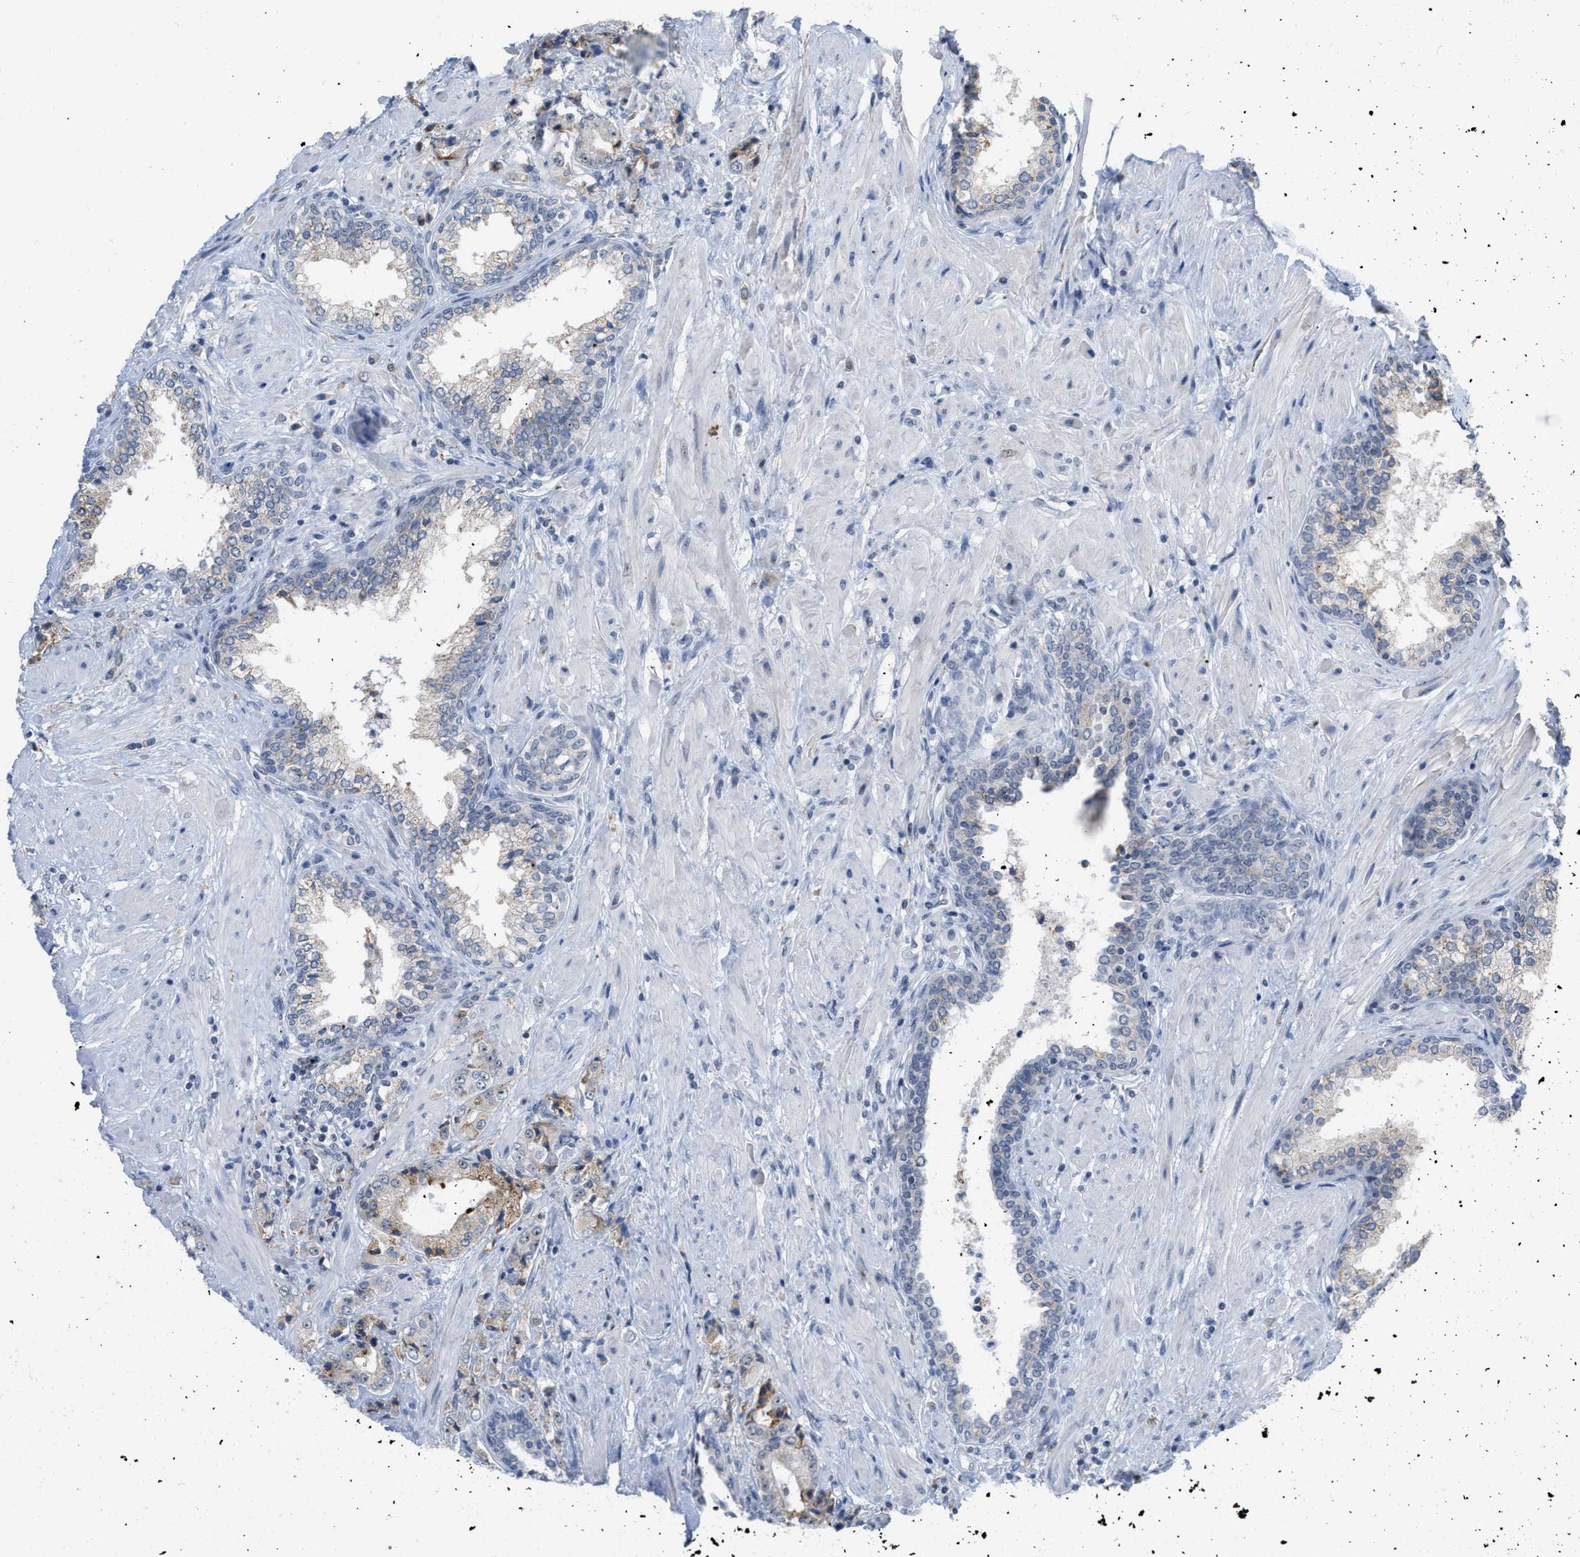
{"staining": {"intensity": "weak", "quantity": "25%-75%", "location": "cytoplasmic/membranous"}, "tissue": "prostate cancer", "cell_type": "Tumor cells", "image_type": "cancer", "snomed": [{"axis": "morphology", "description": "Adenocarcinoma, High grade"}, {"axis": "topography", "description": "Prostate"}], "caption": "IHC staining of prostate cancer (high-grade adenocarcinoma), which demonstrates low levels of weak cytoplasmic/membranous staining in approximately 25%-75% of tumor cells indicating weak cytoplasmic/membranous protein staining. The staining was performed using DAB (brown) for protein detection and nuclei were counterstained in hematoxylin (blue).", "gene": "ELAC2", "patient": {"sex": "male", "age": 61}}